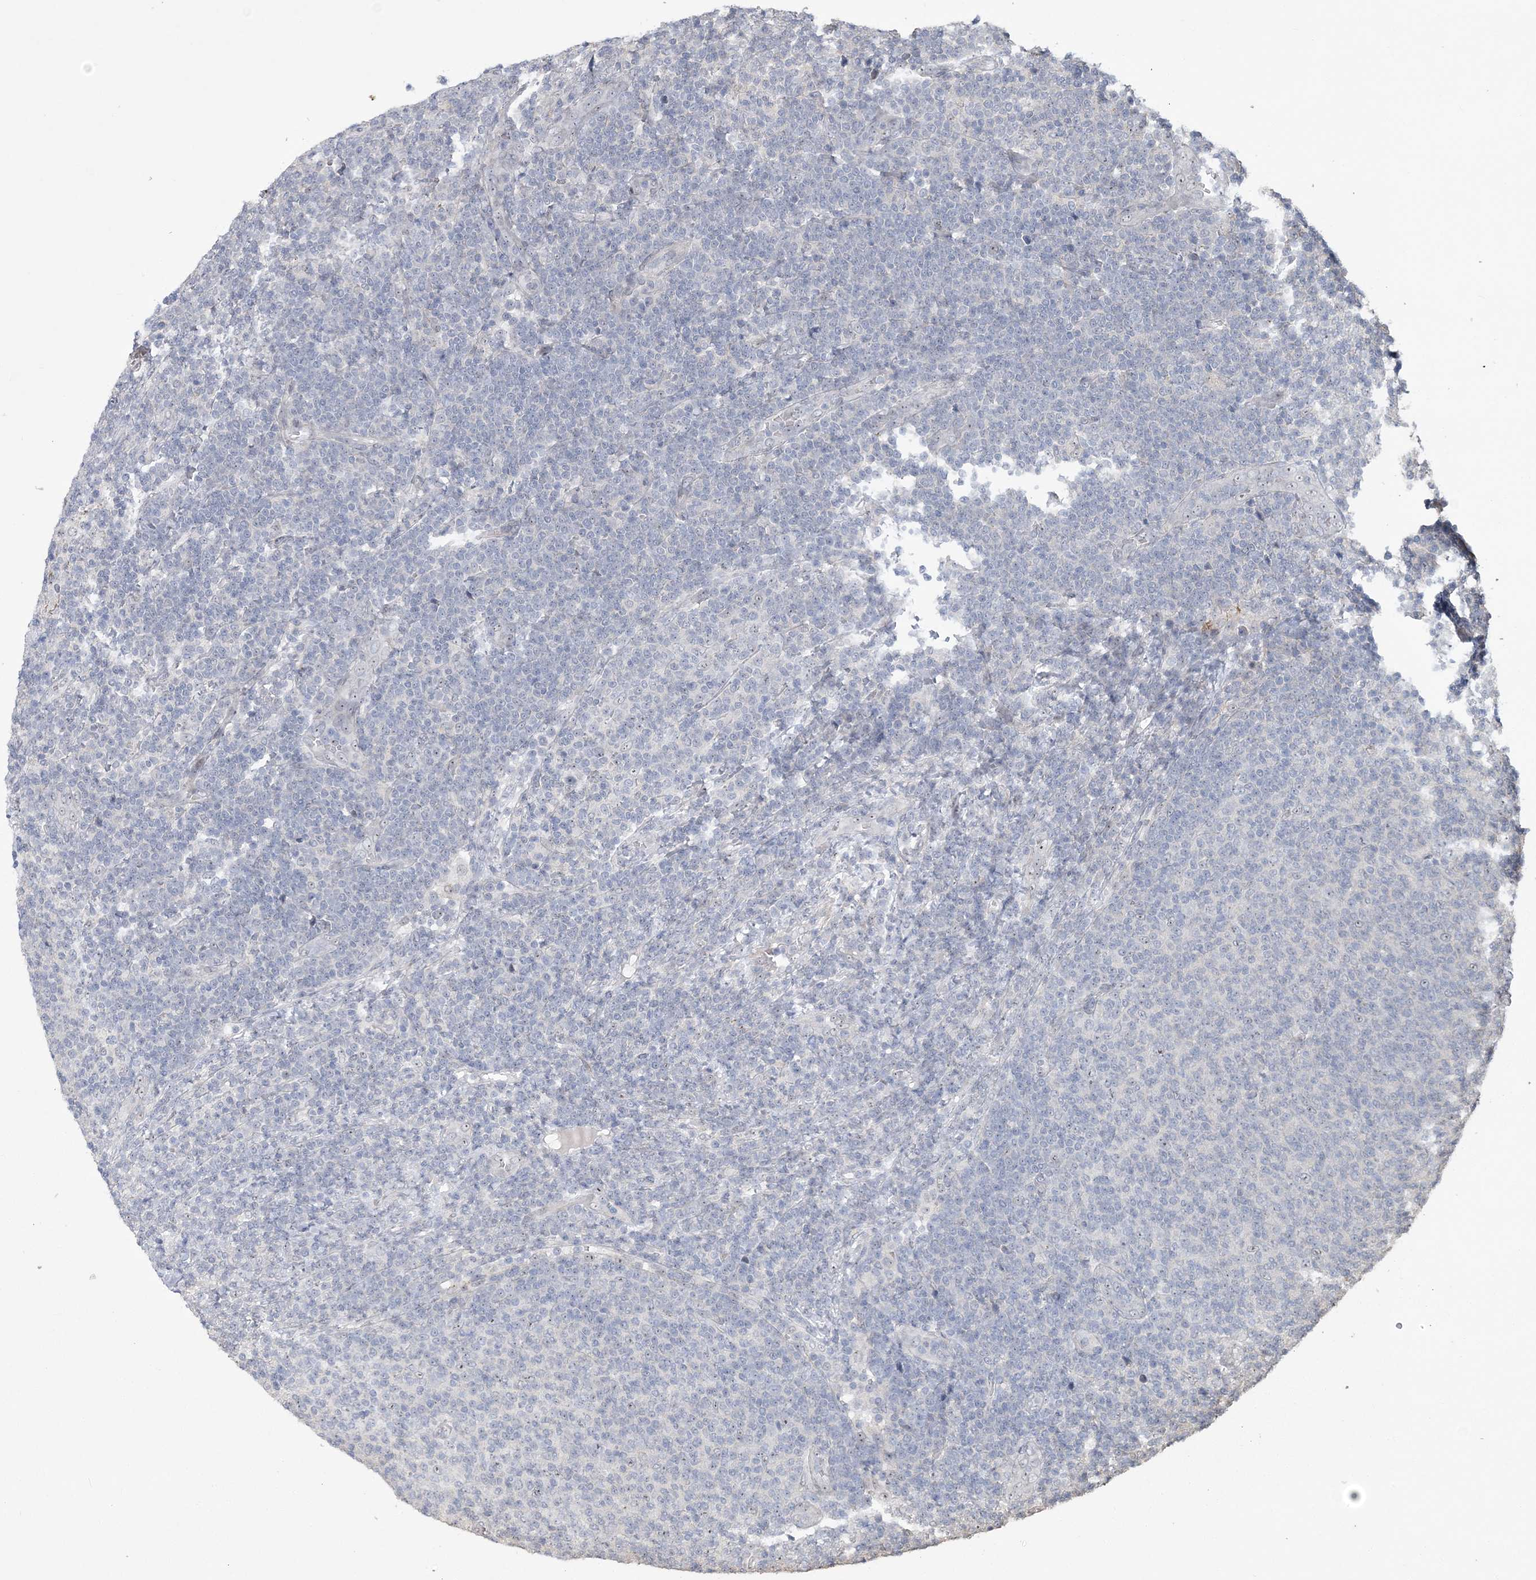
{"staining": {"intensity": "negative", "quantity": "none", "location": "none"}, "tissue": "lymphoma", "cell_type": "Tumor cells", "image_type": "cancer", "snomed": [{"axis": "morphology", "description": "Malignant lymphoma, non-Hodgkin's type, Low grade"}, {"axis": "topography", "description": "Lymph node"}], "caption": "Image shows no protein positivity in tumor cells of lymphoma tissue. Brightfield microscopy of immunohistochemistry stained with DAB (3,3'-diaminobenzidine) (brown) and hematoxylin (blue), captured at high magnification.", "gene": "HOMEZ", "patient": {"sex": "male", "age": 66}}